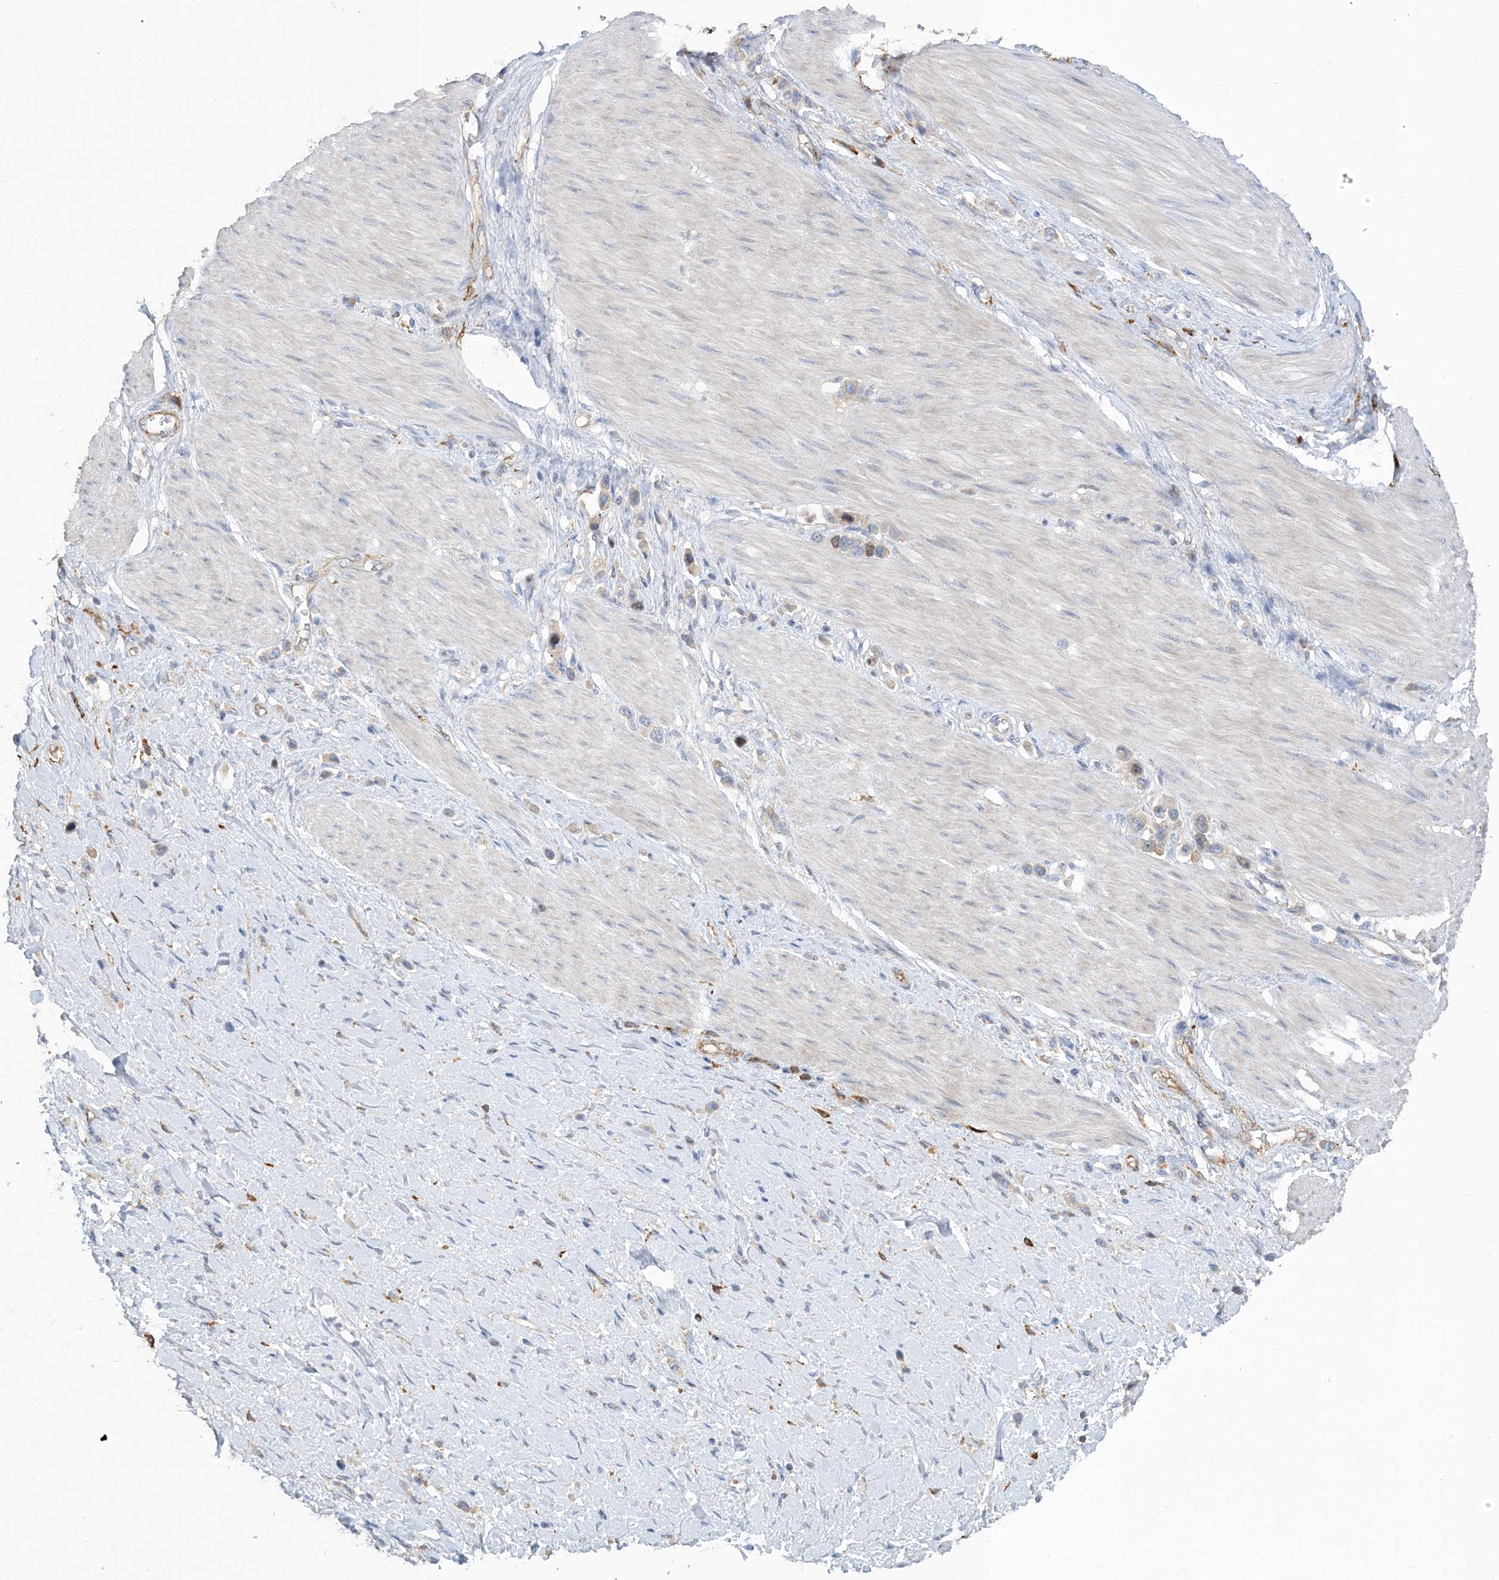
{"staining": {"intensity": "negative", "quantity": "none", "location": "none"}, "tissue": "stomach cancer", "cell_type": "Tumor cells", "image_type": "cancer", "snomed": [{"axis": "morphology", "description": "Adenocarcinoma, NOS"}, {"axis": "topography", "description": "Stomach"}], "caption": "IHC micrograph of neoplastic tissue: stomach adenocarcinoma stained with DAB (3,3'-diaminobenzidine) reveals no significant protein expression in tumor cells.", "gene": "PEAR1", "patient": {"sex": "female", "age": 65}}